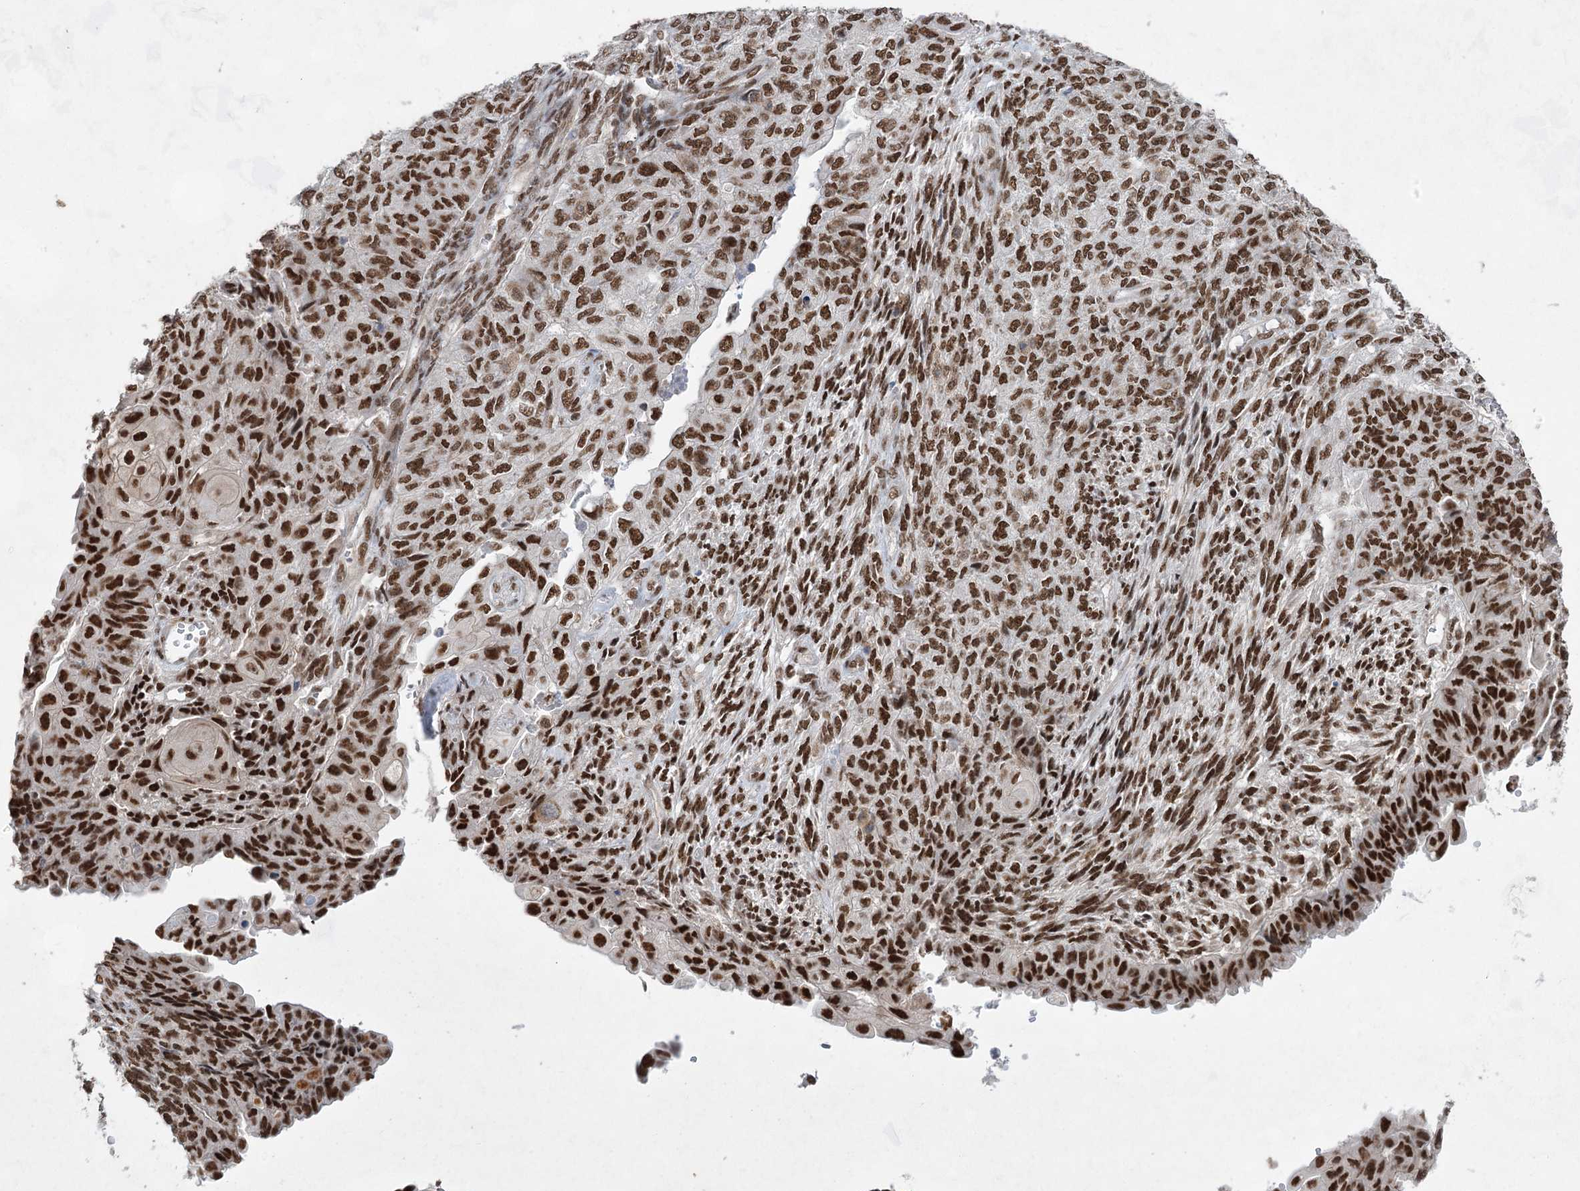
{"staining": {"intensity": "strong", "quantity": ">75%", "location": "nuclear"}, "tissue": "endometrial cancer", "cell_type": "Tumor cells", "image_type": "cancer", "snomed": [{"axis": "morphology", "description": "Adenocarcinoma, NOS"}, {"axis": "topography", "description": "Endometrium"}], "caption": "Human endometrial cancer (adenocarcinoma) stained for a protein (brown) shows strong nuclear positive staining in approximately >75% of tumor cells.", "gene": "ZCCHC8", "patient": {"sex": "female", "age": 32}}